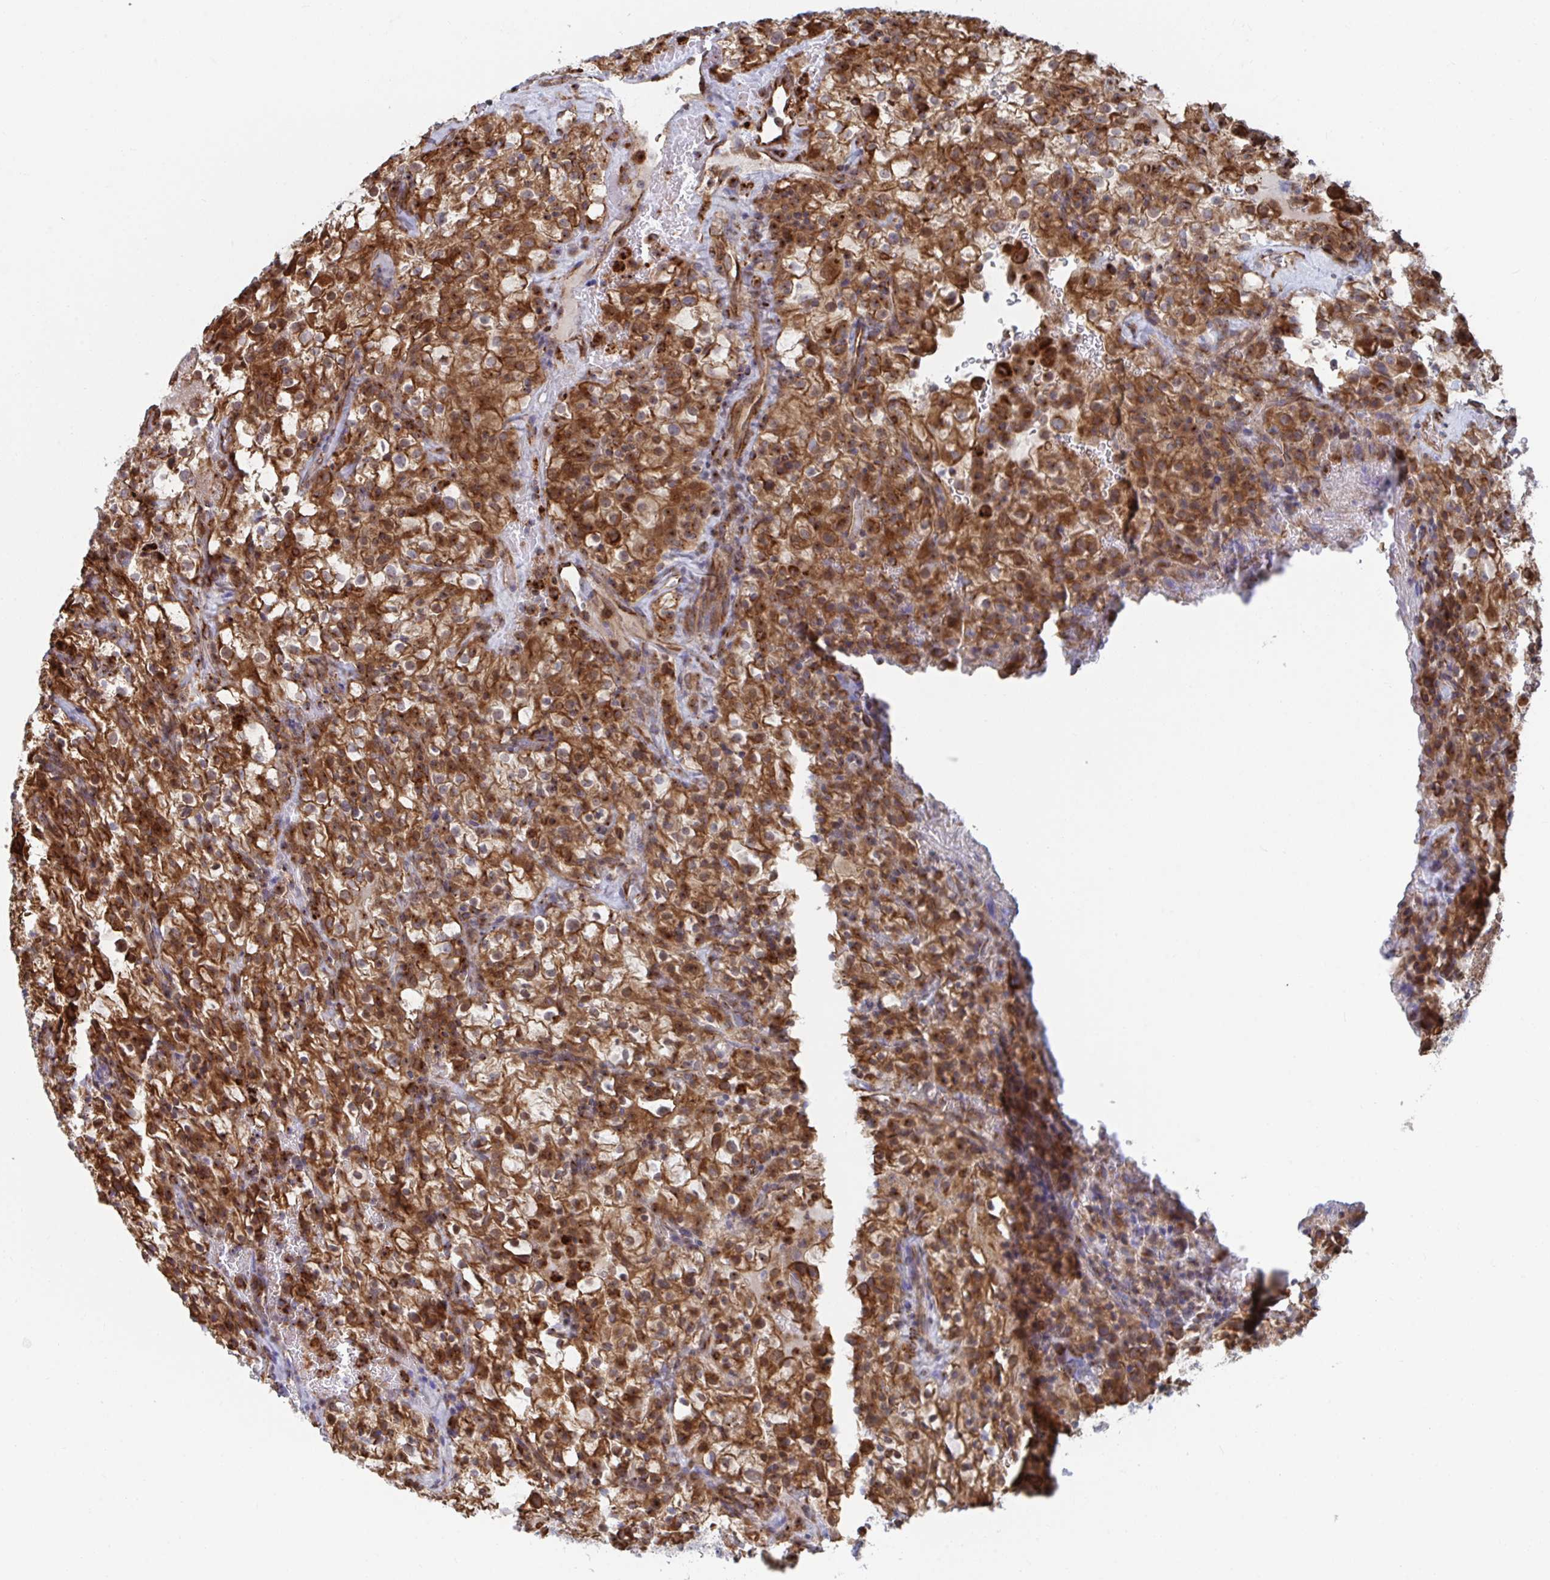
{"staining": {"intensity": "strong", "quantity": ">75%", "location": "cytoplasmic/membranous"}, "tissue": "renal cancer", "cell_type": "Tumor cells", "image_type": "cancer", "snomed": [{"axis": "morphology", "description": "Adenocarcinoma, NOS"}, {"axis": "topography", "description": "Kidney"}], "caption": "Renal adenocarcinoma was stained to show a protein in brown. There is high levels of strong cytoplasmic/membranous positivity in about >75% of tumor cells. The protein of interest is shown in brown color, while the nuclei are stained blue.", "gene": "FJX1", "patient": {"sex": "female", "age": 74}}